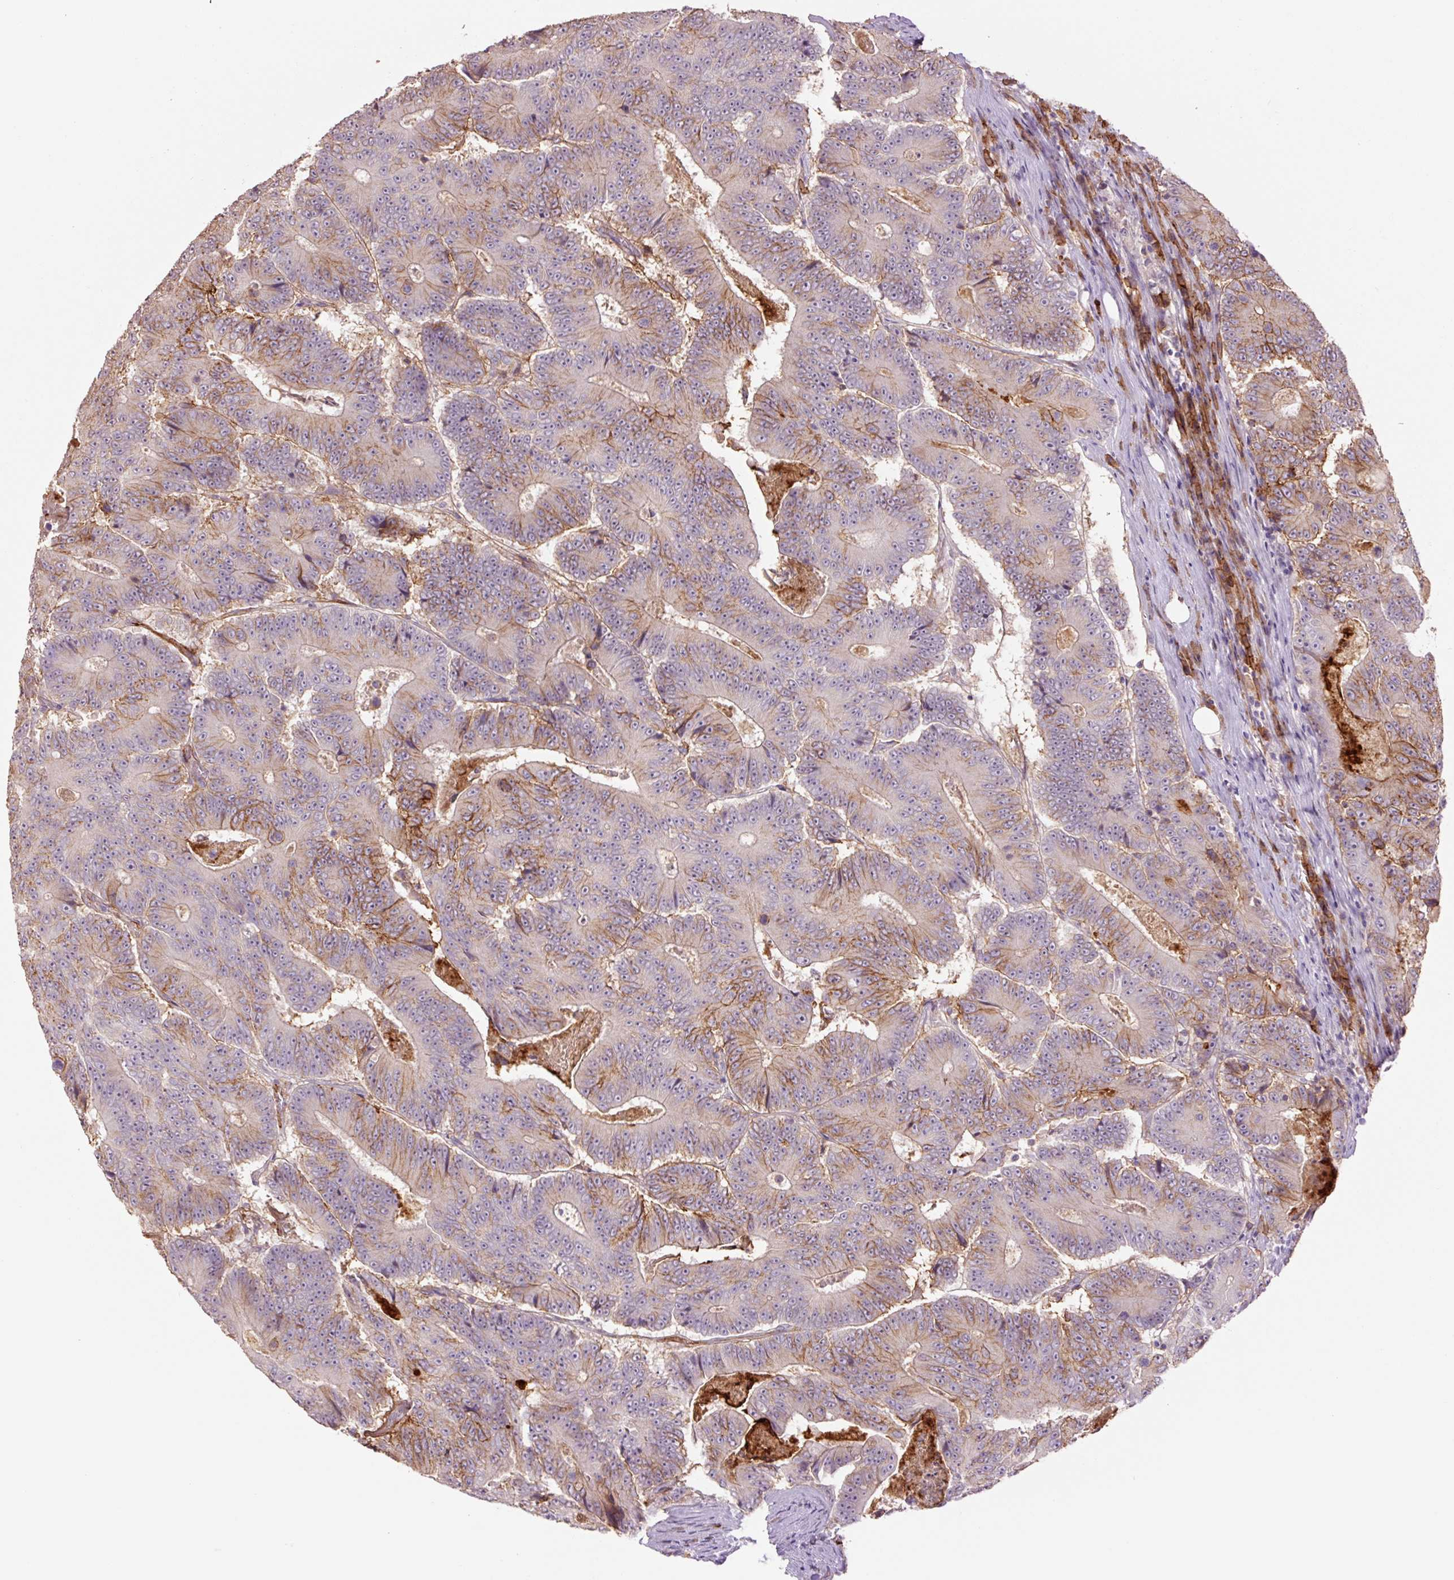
{"staining": {"intensity": "moderate", "quantity": "25%-75%", "location": "cytoplasmic/membranous"}, "tissue": "colorectal cancer", "cell_type": "Tumor cells", "image_type": "cancer", "snomed": [{"axis": "morphology", "description": "Adenocarcinoma, NOS"}, {"axis": "topography", "description": "Colon"}], "caption": "A micrograph showing moderate cytoplasmic/membranous staining in approximately 25%-75% of tumor cells in colorectal cancer, as visualized by brown immunohistochemical staining.", "gene": "SLC1A4", "patient": {"sex": "male", "age": 83}}